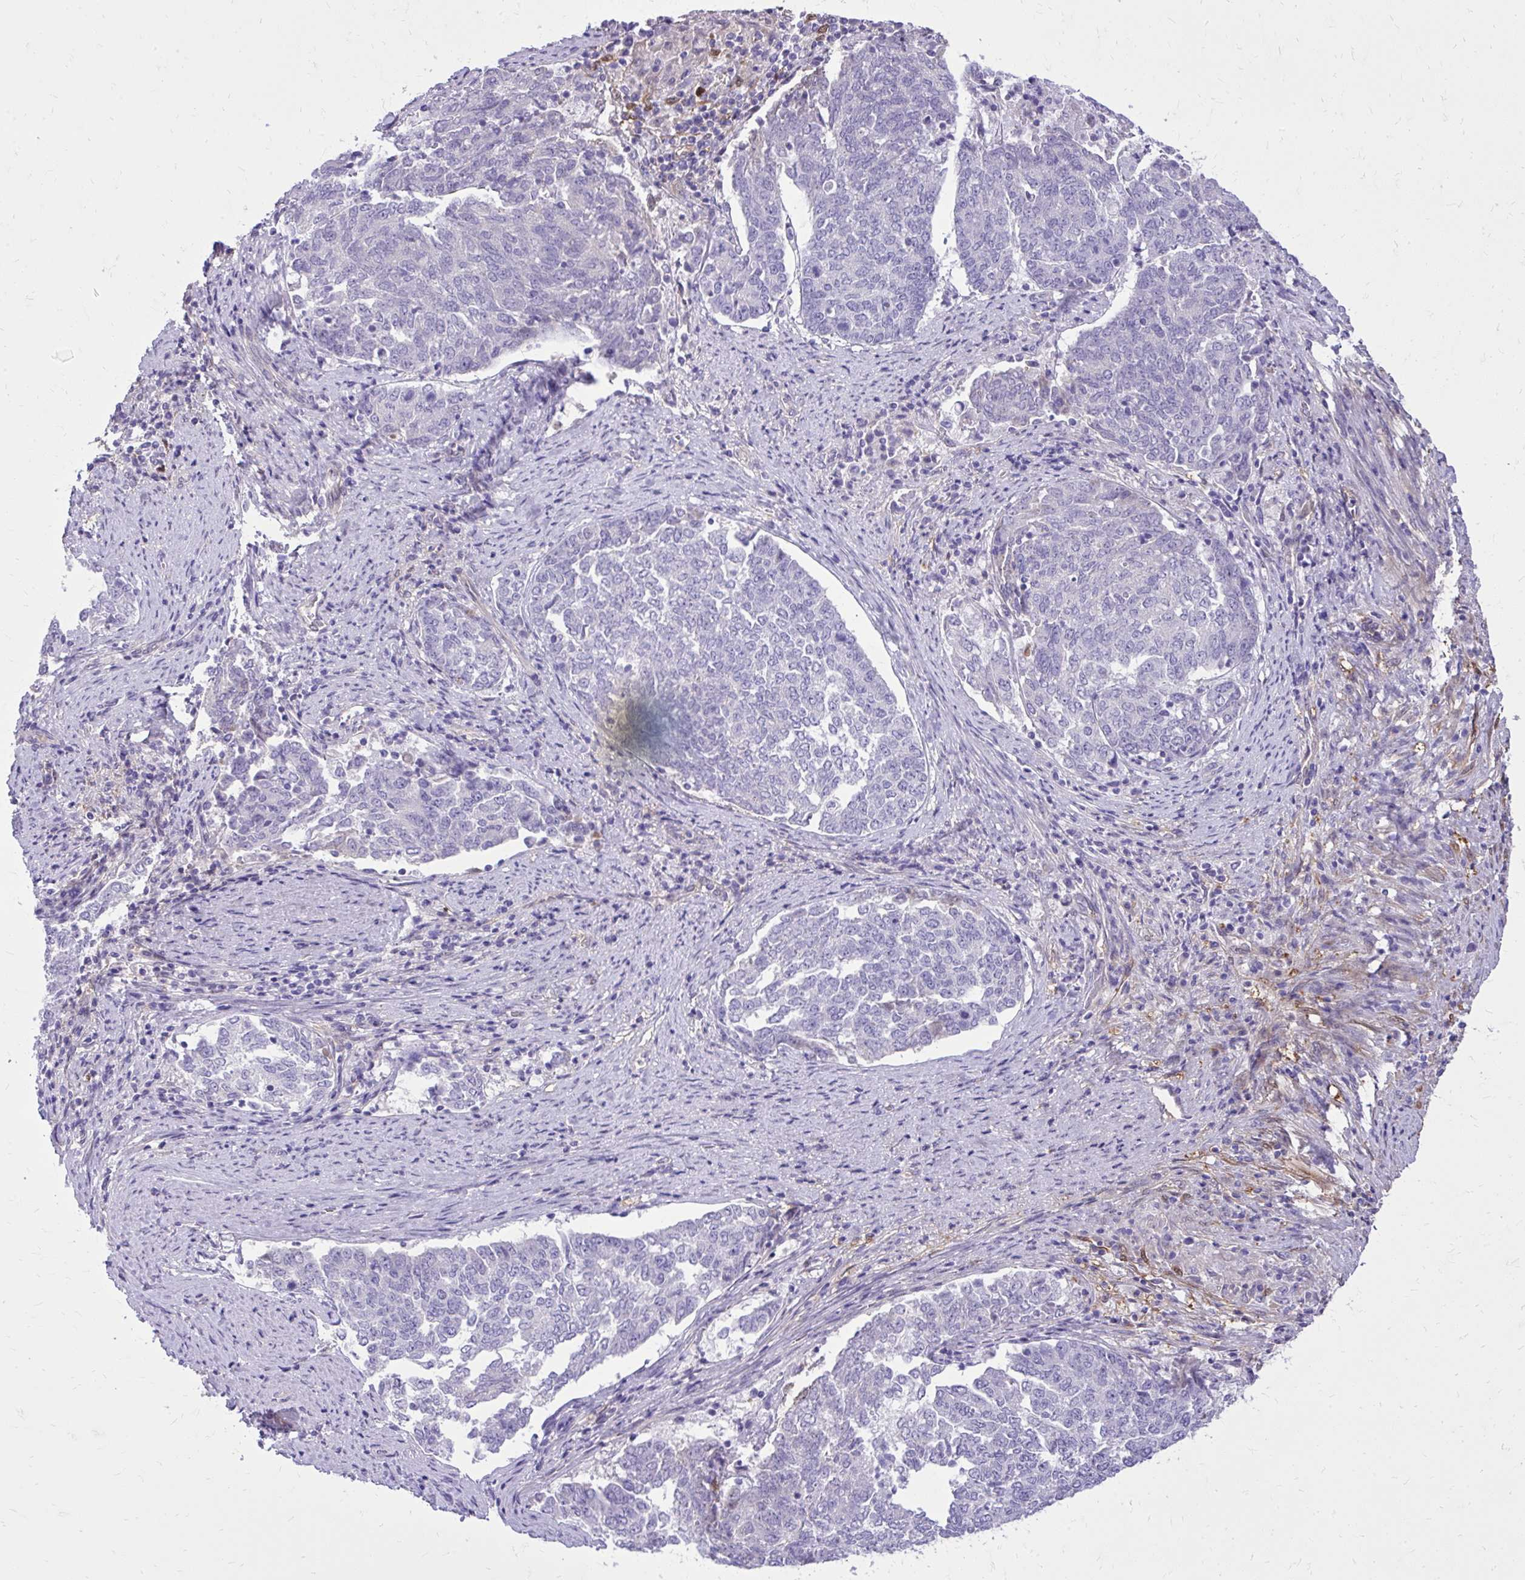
{"staining": {"intensity": "negative", "quantity": "none", "location": "none"}, "tissue": "endometrial cancer", "cell_type": "Tumor cells", "image_type": "cancer", "snomed": [{"axis": "morphology", "description": "Adenocarcinoma, NOS"}, {"axis": "topography", "description": "Endometrium"}], "caption": "Immunohistochemistry (IHC) of human endometrial cancer (adenocarcinoma) exhibits no expression in tumor cells.", "gene": "NNMT", "patient": {"sex": "female", "age": 80}}